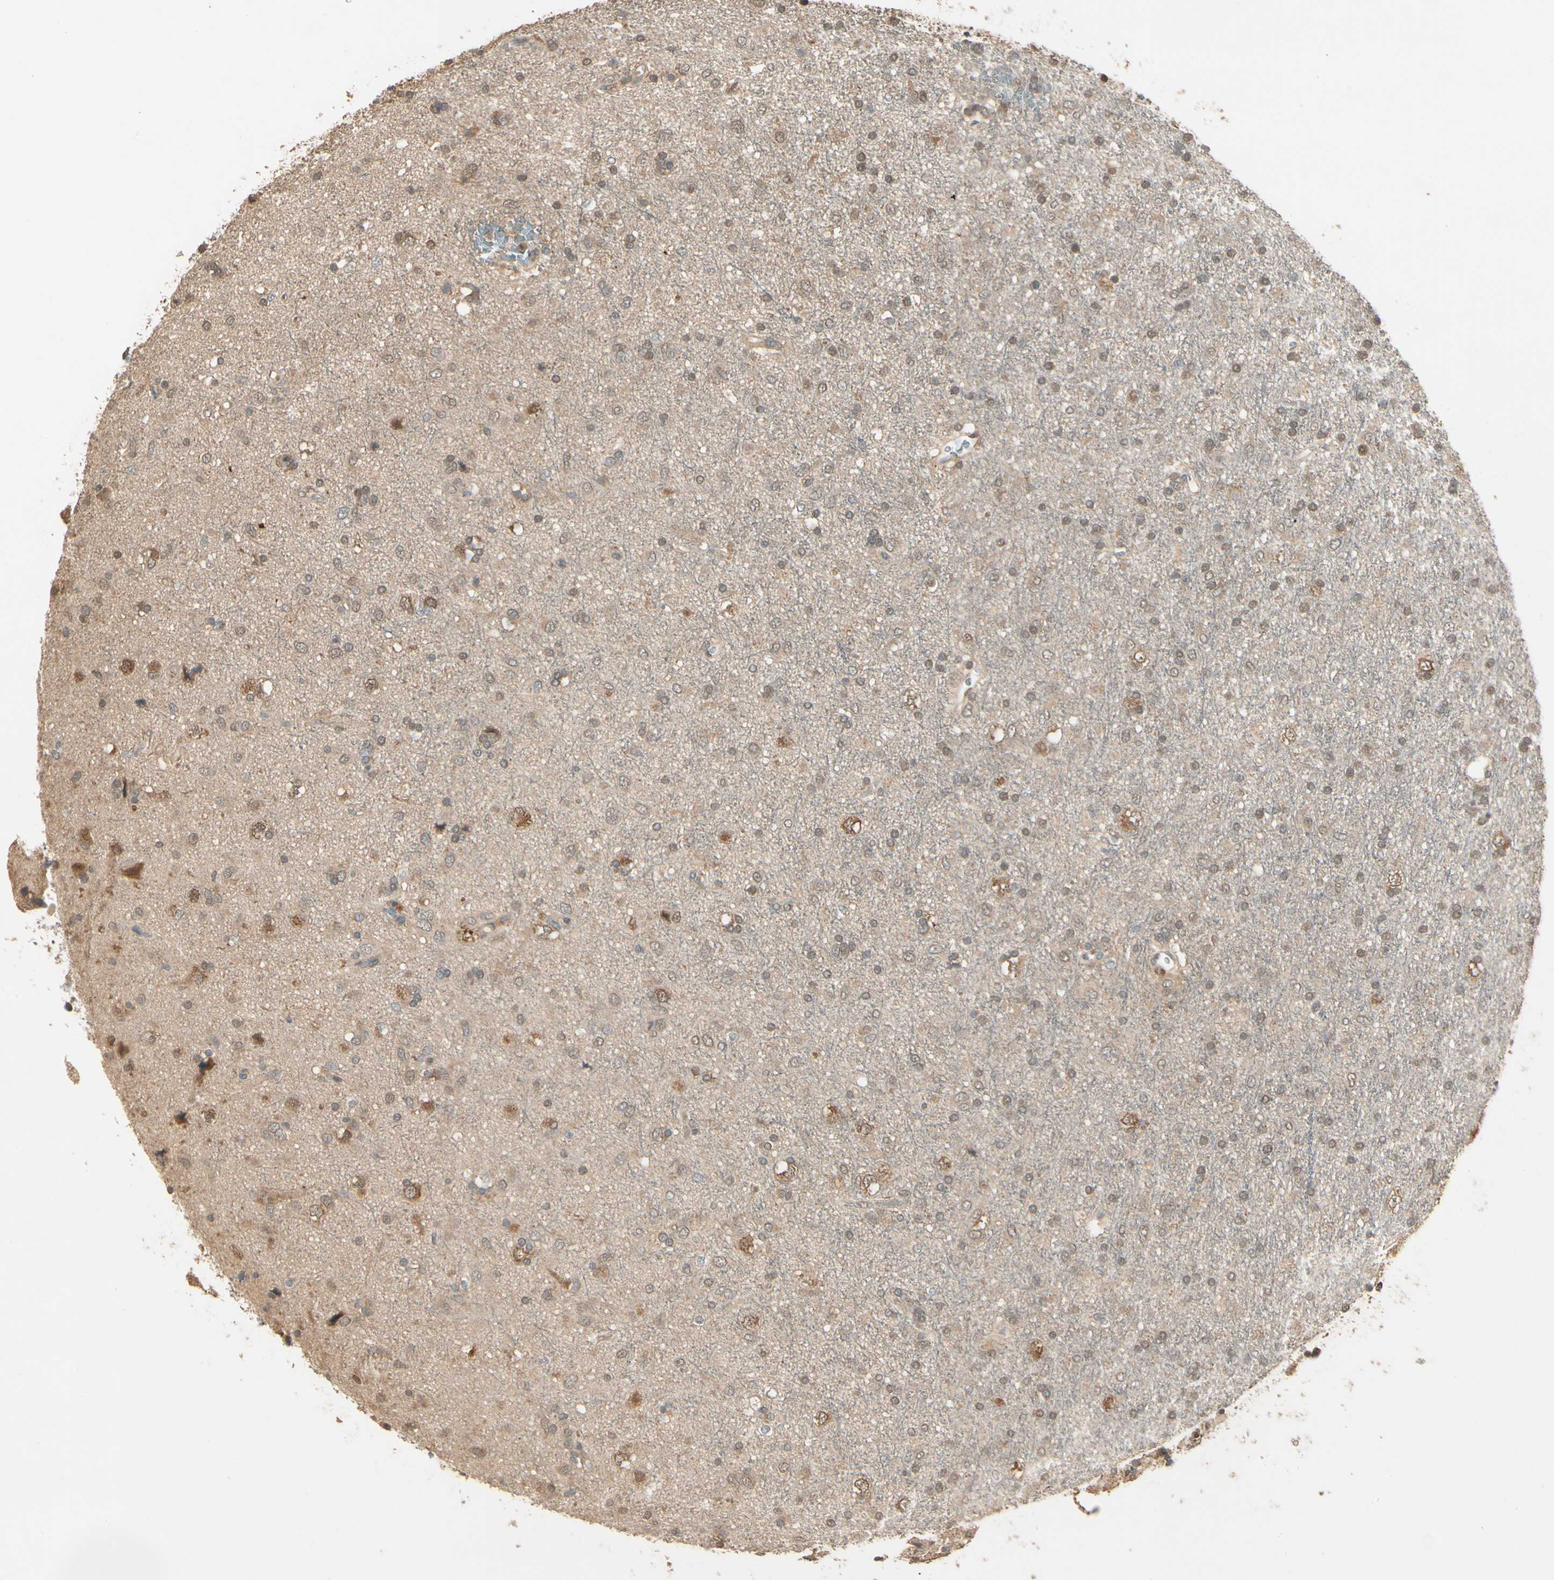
{"staining": {"intensity": "moderate", "quantity": ">75%", "location": "cytoplasmic/membranous,nuclear"}, "tissue": "glioma", "cell_type": "Tumor cells", "image_type": "cancer", "snomed": [{"axis": "morphology", "description": "Glioma, malignant, Low grade"}, {"axis": "topography", "description": "Brain"}], "caption": "Protein staining of glioma tissue reveals moderate cytoplasmic/membranous and nuclear positivity in about >75% of tumor cells. Nuclei are stained in blue.", "gene": "CCT7", "patient": {"sex": "male", "age": 77}}